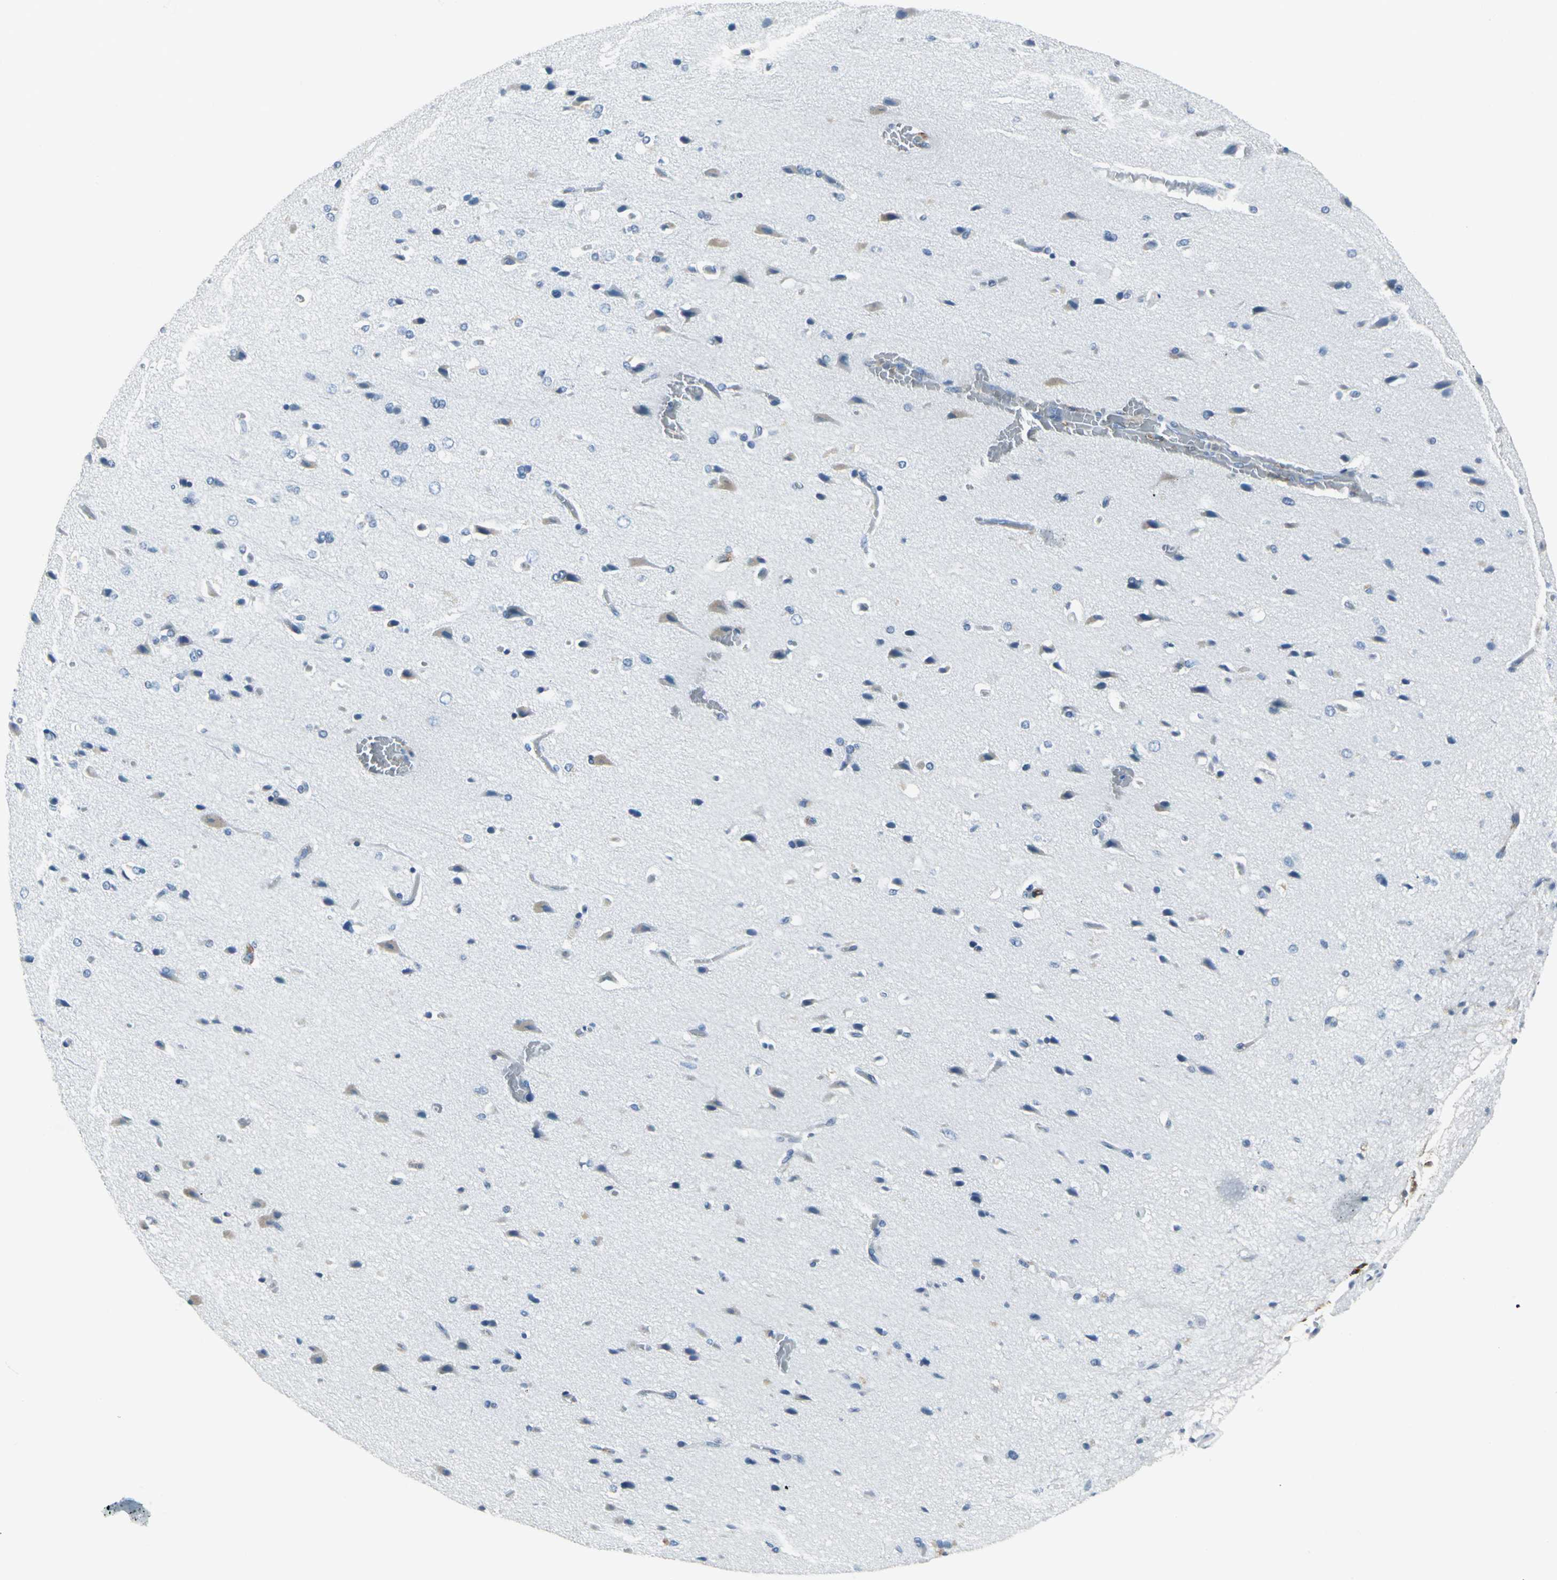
{"staining": {"intensity": "weak", "quantity": "25%-75%", "location": "cytoplasmic/membranous"}, "tissue": "cerebral cortex", "cell_type": "Endothelial cells", "image_type": "normal", "snomed": [{"axis": "morphology", "description": "Normal tissue, NOS"}, {"axis": "topography", "description": "Cerebral cortex"}], "caption": "Endothelial cells reveal low levels of weak cytoplasmic/membranous staining in approximately 25%-75% of cells in normal cerebral cortex. Immunohistochemistry stains the protein of interest in brown and the nuclei are stained blue.", "gene": "IQGAP2", "patient": {"sex": "male", "age": 62}}